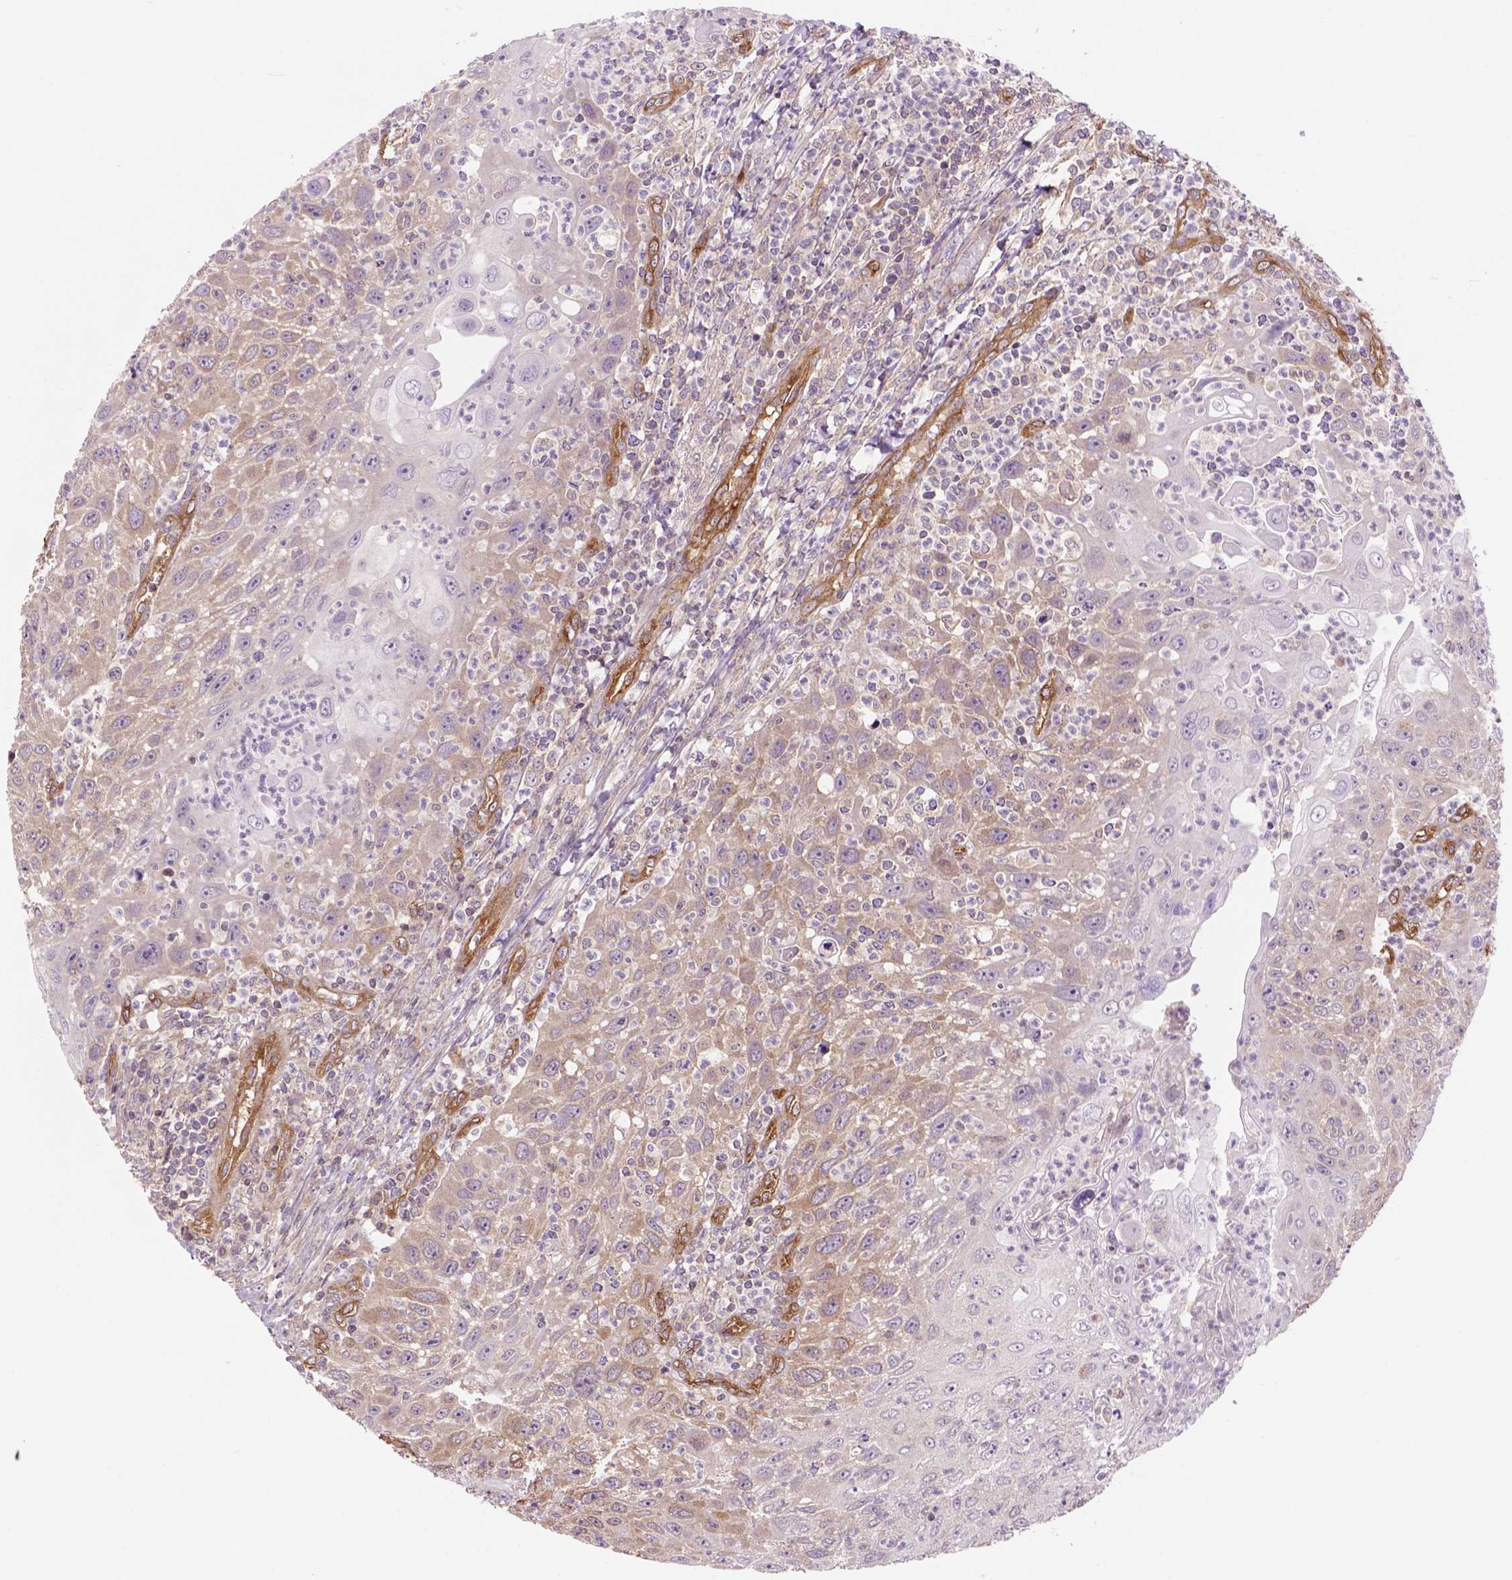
{"staining": {"intensity": "weak", "quantity": ">75%", "location": "cytoplasmic/membranous"}, "tissue": "head and neck cancer", "cell_type": "Tumor cells", "image_type": "cancer", "snomed": [{"axis": "morphology", "description": "Squamous cell carcinoma, NOS"}, {"axis": "topography", "description": "Head-Neck"}], "caption": "Squamous cell carcinoma (head and neck) stained with a brown dye displays weak cytoplasmic/membranous positive expression in about >75% of tumor cells.", "gene": "CASKIN2", "patient": {"sex": "male", "age": 69}}